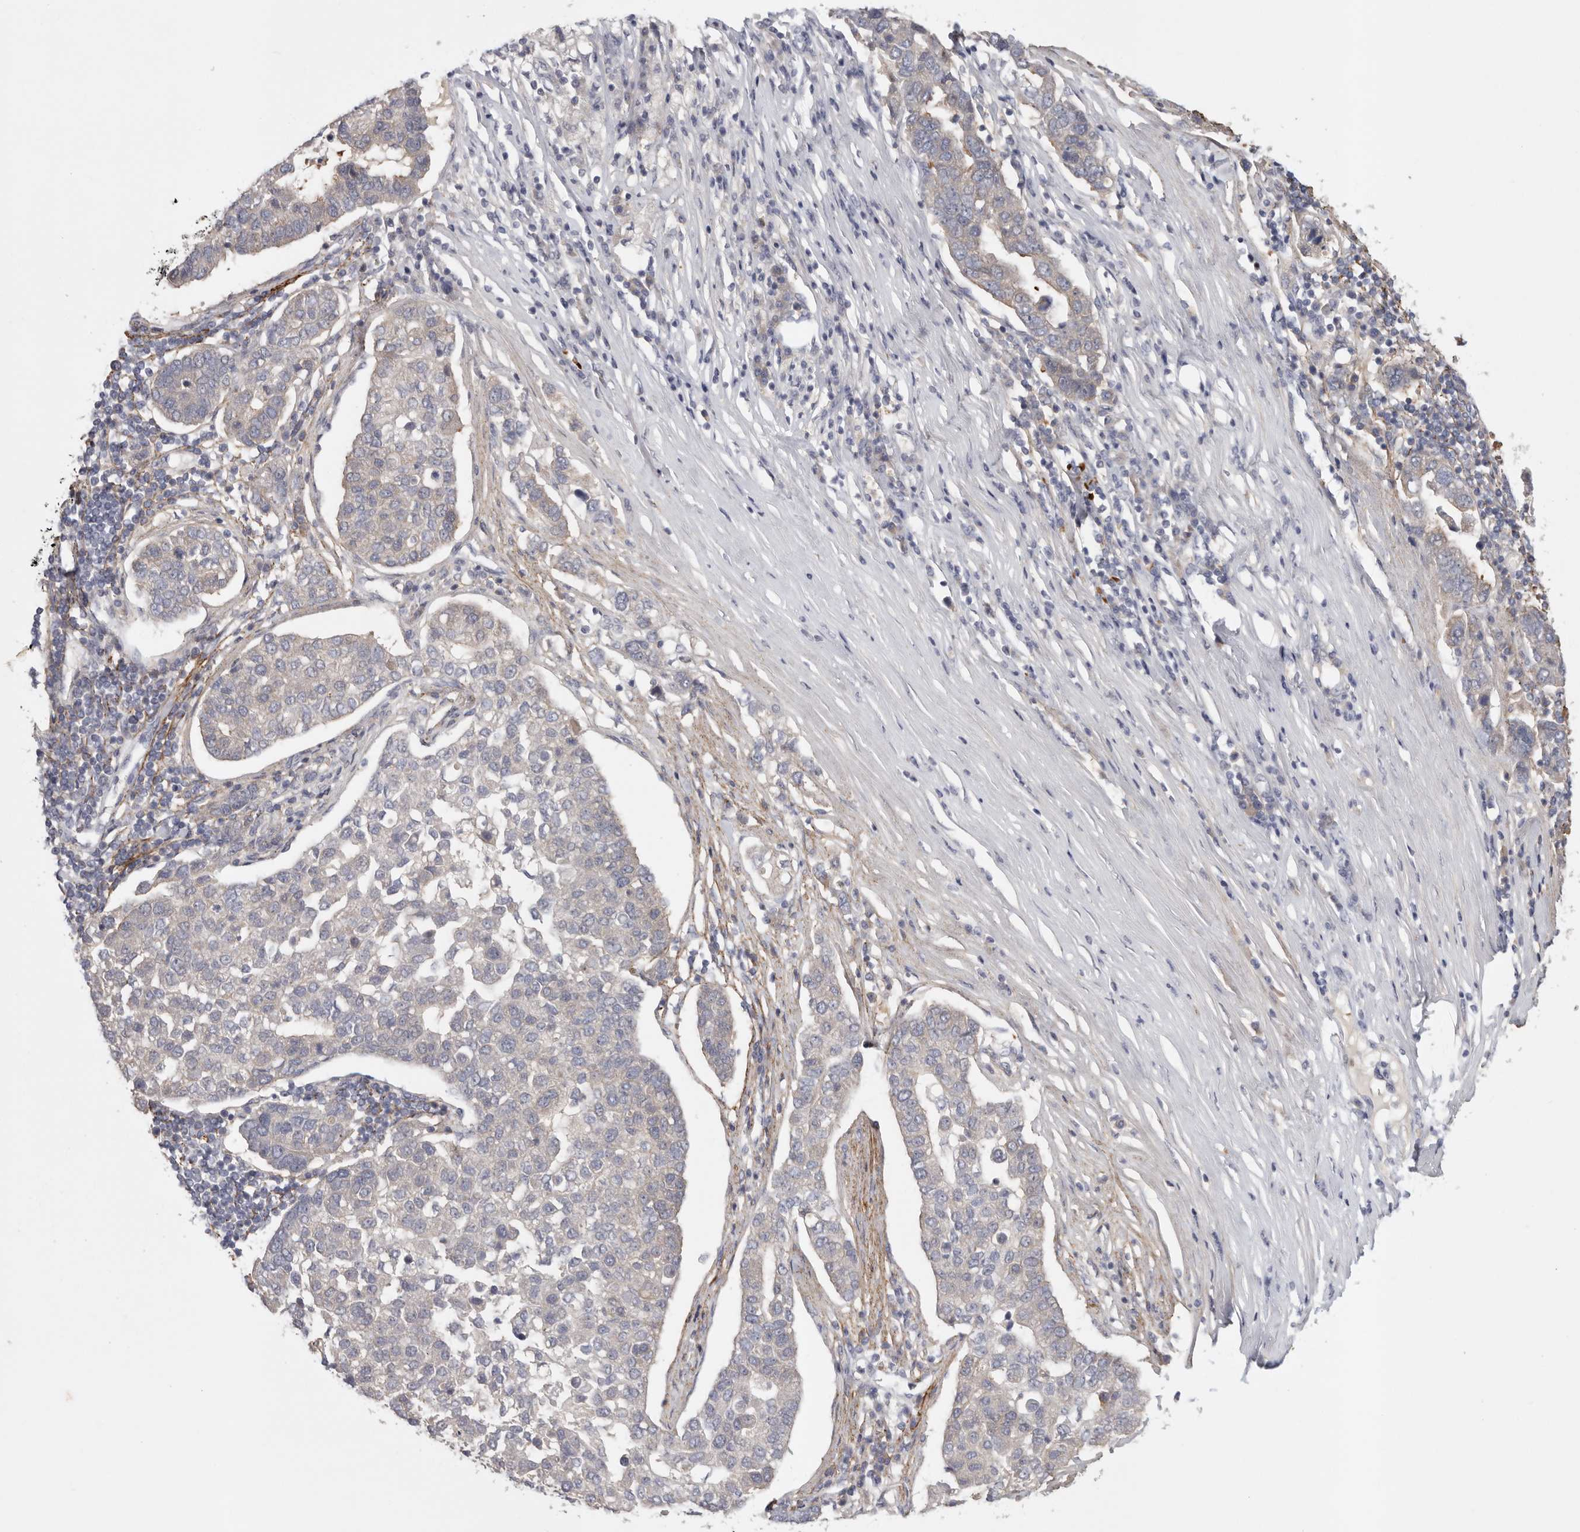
{"staining": {"intensity": "negative", "quantity": "none", "location": "none"}, "tissue": "pancreatic cancer", "cell_type": "Tumor cells", "image_type": "cancer", "snomed": [{"axis": "morphology", "description": "Adenocarcinoma, NOS"}, {"axis": "topography", "description": "Pancreas"}], "caption": "Immunohistochemistry (IHC) micrograph of human pancreatic cancer stained for a protein (brown), which exhibits no staining in tumor cells.", "gene": "CFAP298", "patient": {"sex": "female", "age": 61}}